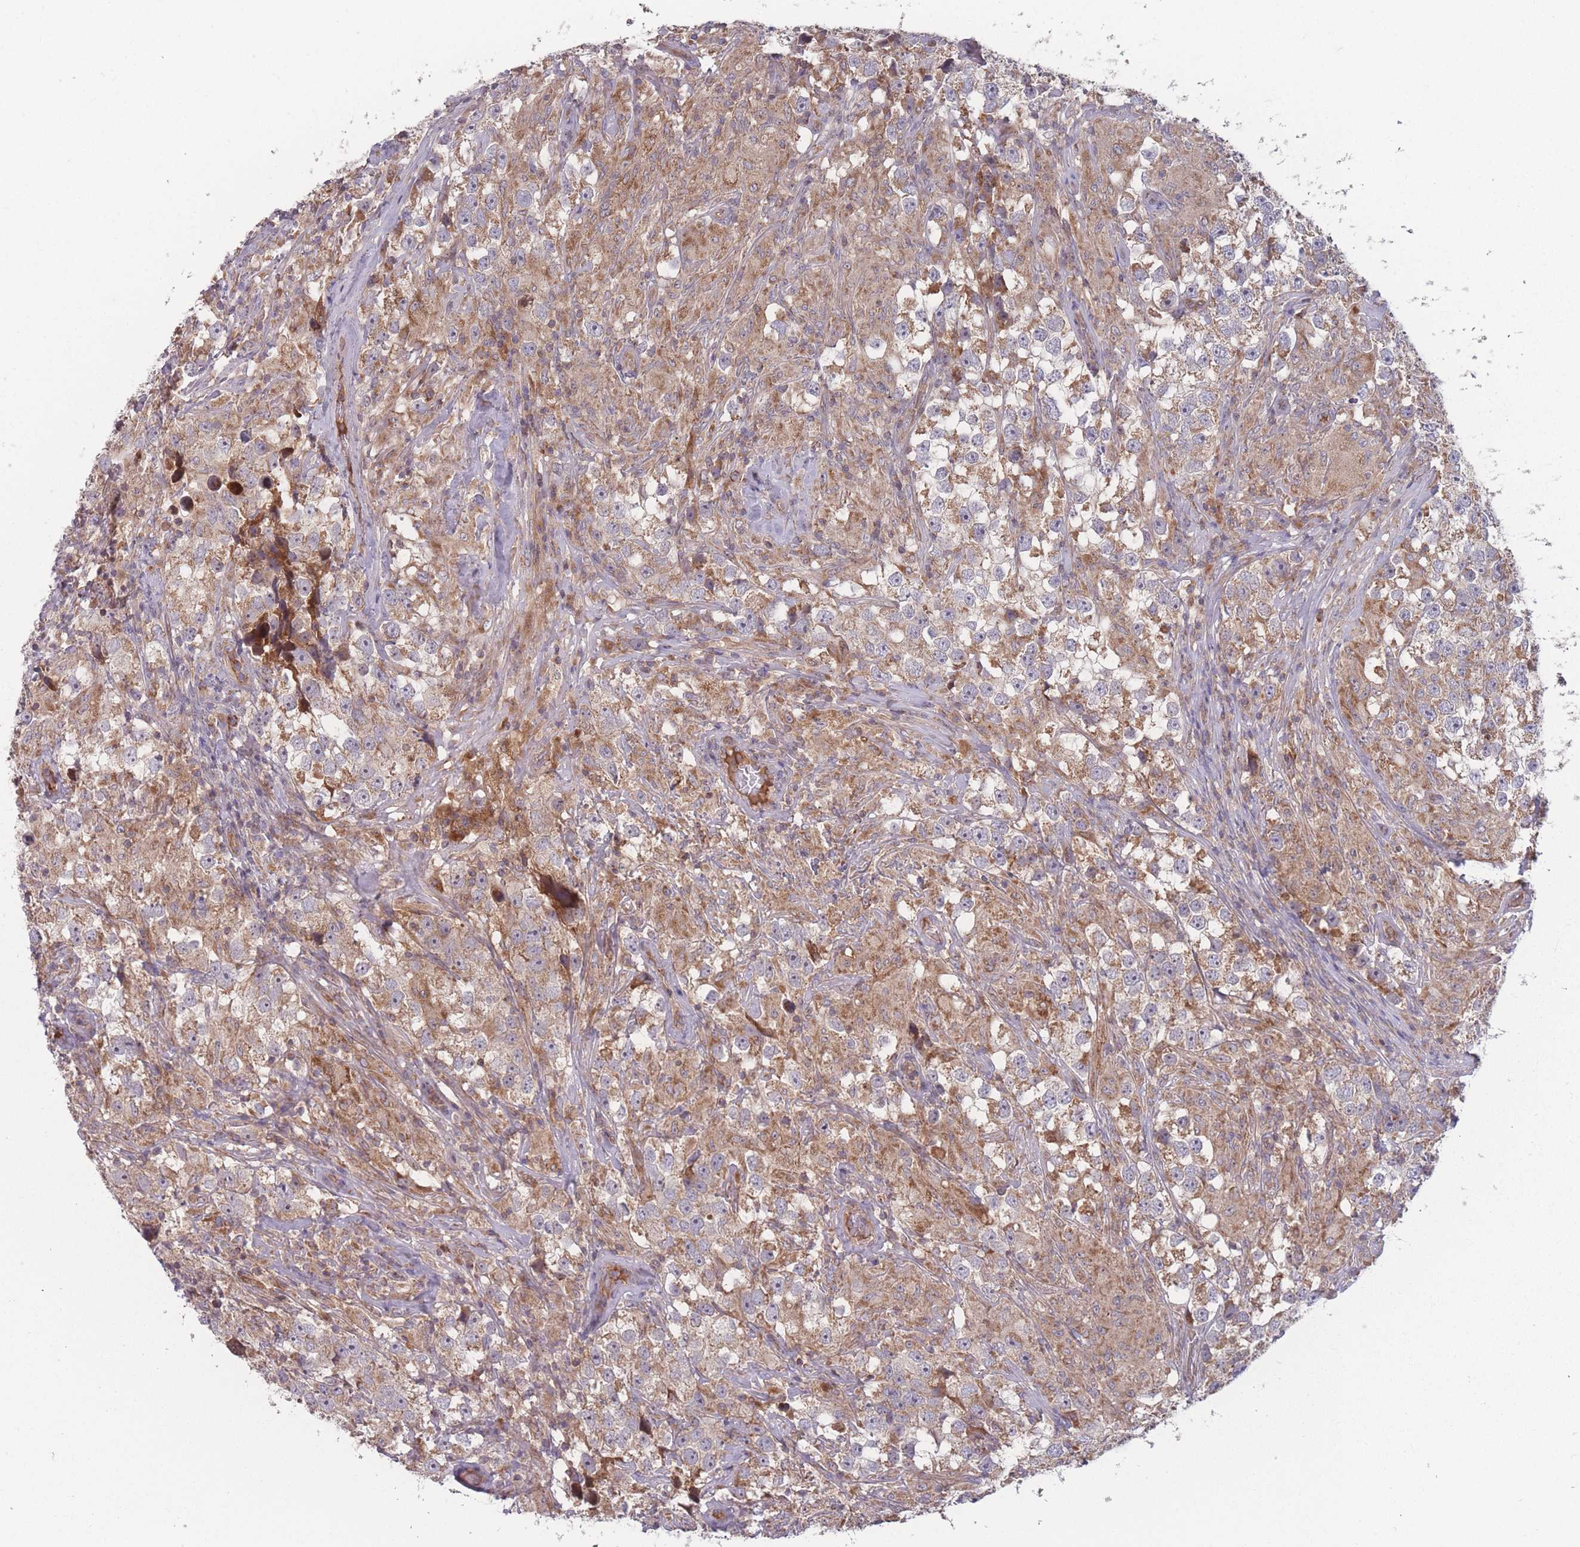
{"staining": {"intensity": "moderate", "quantity": ">75%", "location": "cytoplasmic/membranous"}, "tissue": "testis cancer", "cell_type": "Tumor cells", "image_type": "cancer", "snomed": [{"axis": "morphology", "description": "Seminoma, NOS"}, {"axis": "topography", "description": "Testis"}], "caption": "The image reveals immunohistochemical staining of seminoma (testis). There is moderate cytoplasmic/membranous positivity is present in approximately >75% of tumor cells.", "gene": "ATP5MG", "patient": {"sex": "male", "age": 46}}